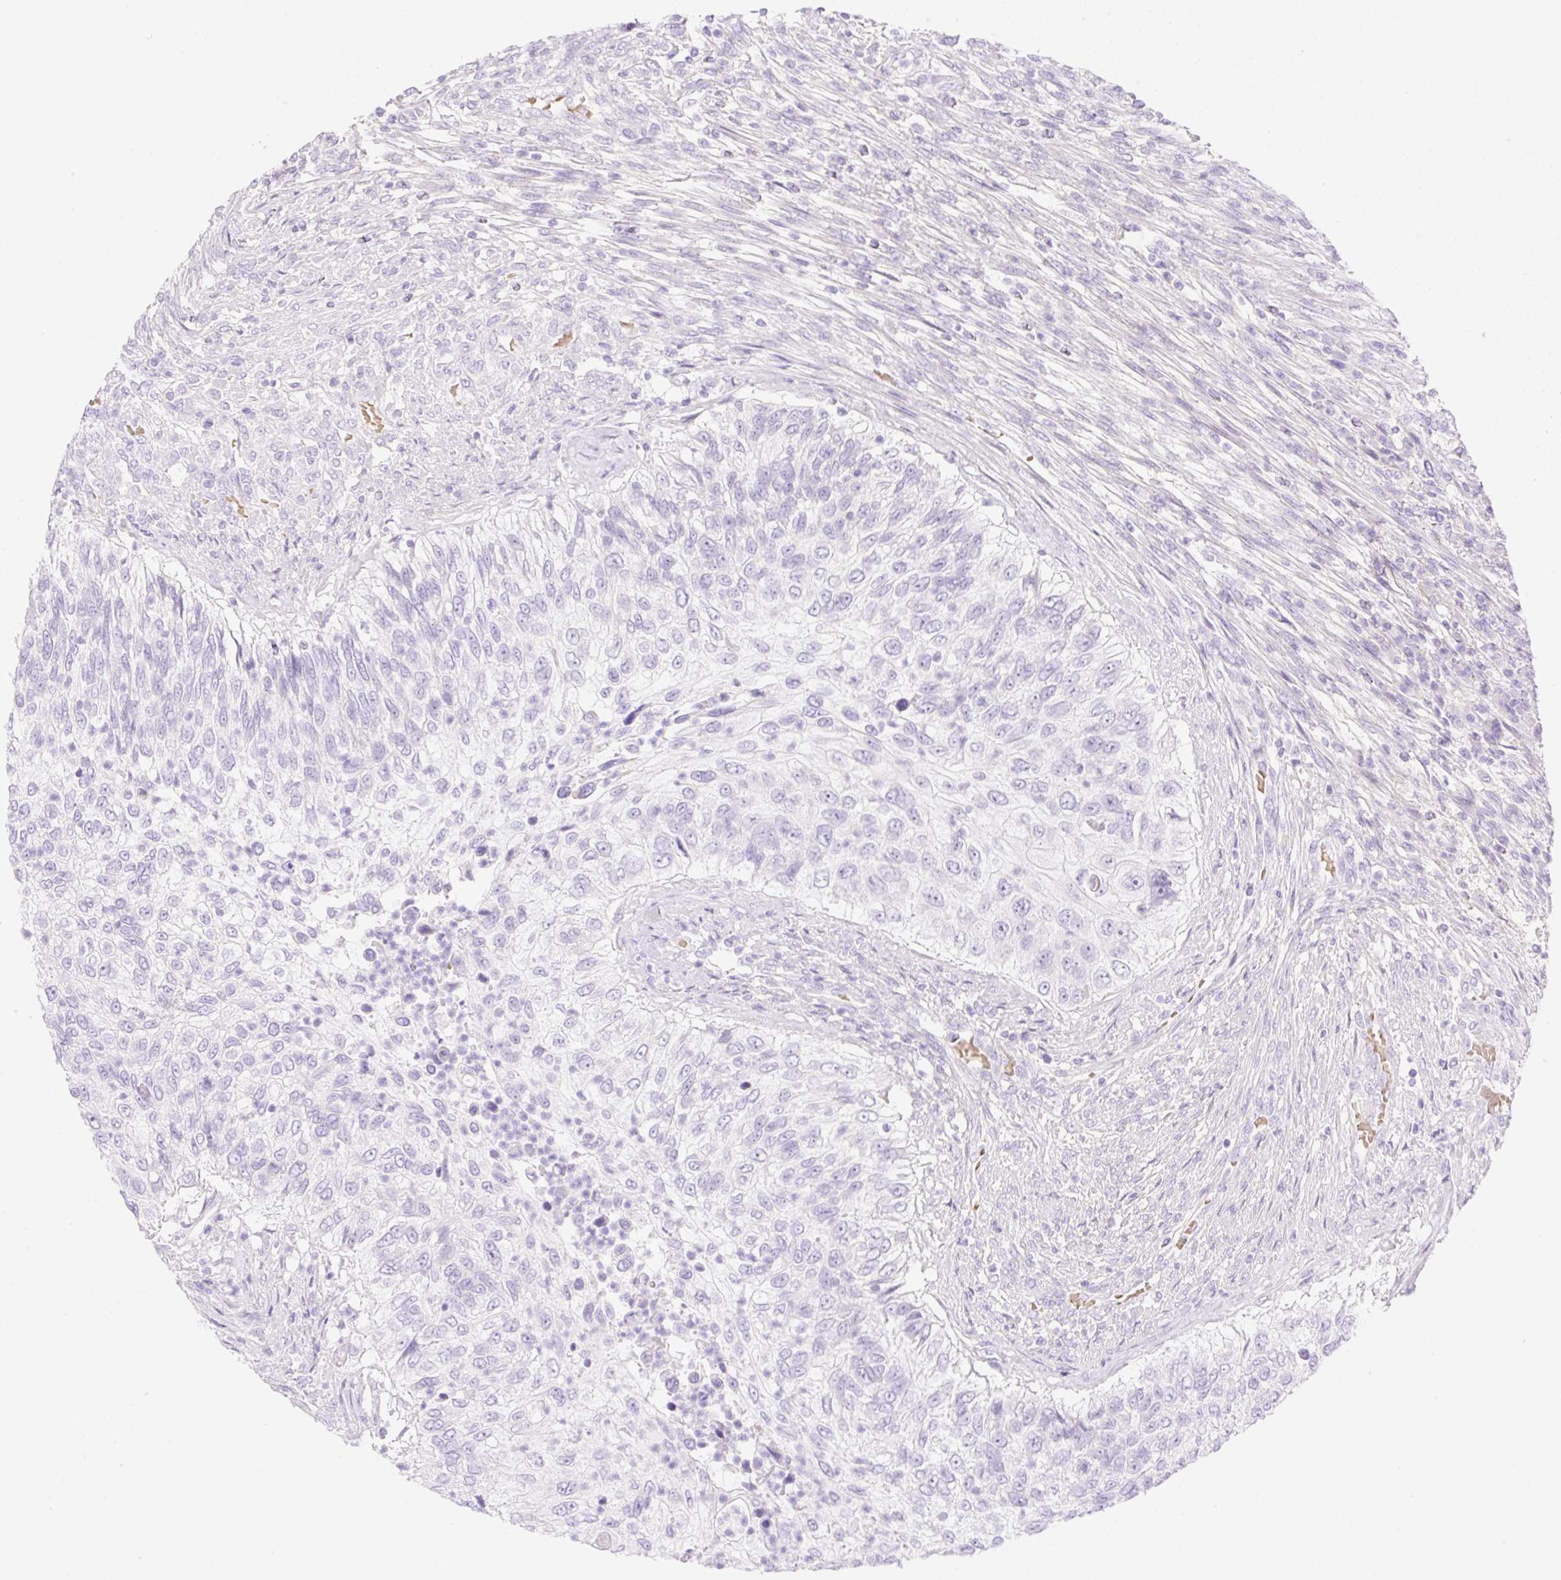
{"staining": {"intensity": "negative", "quantity": "none", "location": "none"}, "tissue": "urothelial cancer", "cell_type": "Tumor cells", "image_type": "cancer", "snomed": [{"axis": "morphology", "description": "Urothelial carcinoma, High grade"}, {"axis": "topography", "description": "Urinary bladder"}], "caption": "This is an immunohistochemistry micrograph of high-grade urothelial carcinoma. There is no expression in tumor cells.", "gene": "CDX1", "patient": {"sex": "female", "age": 60}}